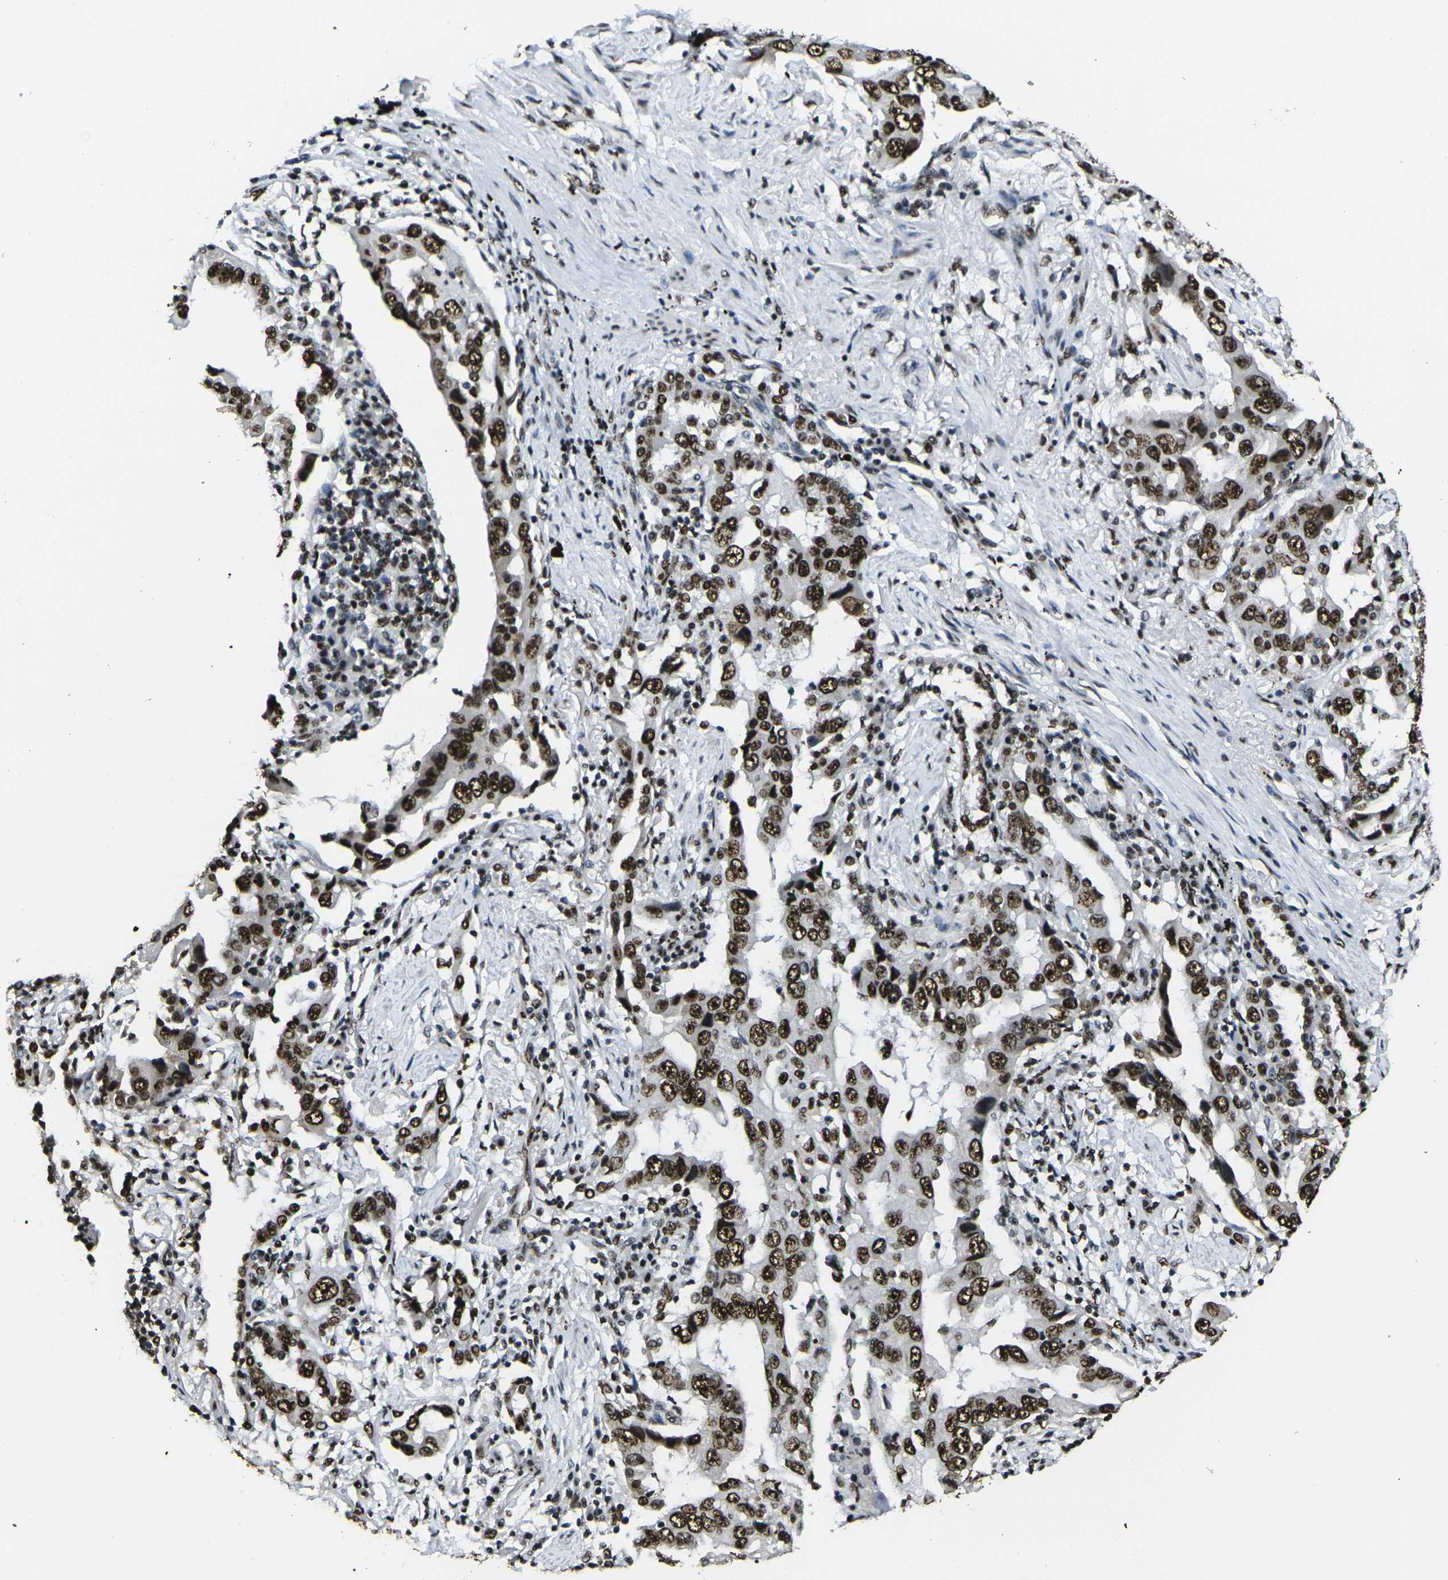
{"staining": {"intensity": "strong", "quantity": ">75%", "location": "nuclear"}, "tissue": "lung cancer", "cell_type": "Tumor cells", "image_type": "cancer", "snomed": [{"axis": "morphology", "description": "Adenocarcinoma, NOS"}, {"axis": "topography", "description": "Lung"}], "caption": "Tumor cells display high levels of strong nuclear staining in about >75% of cells in lung cancer.", "gene": "SMARCC1", "patient": {"sex": "female", "age": 65}}